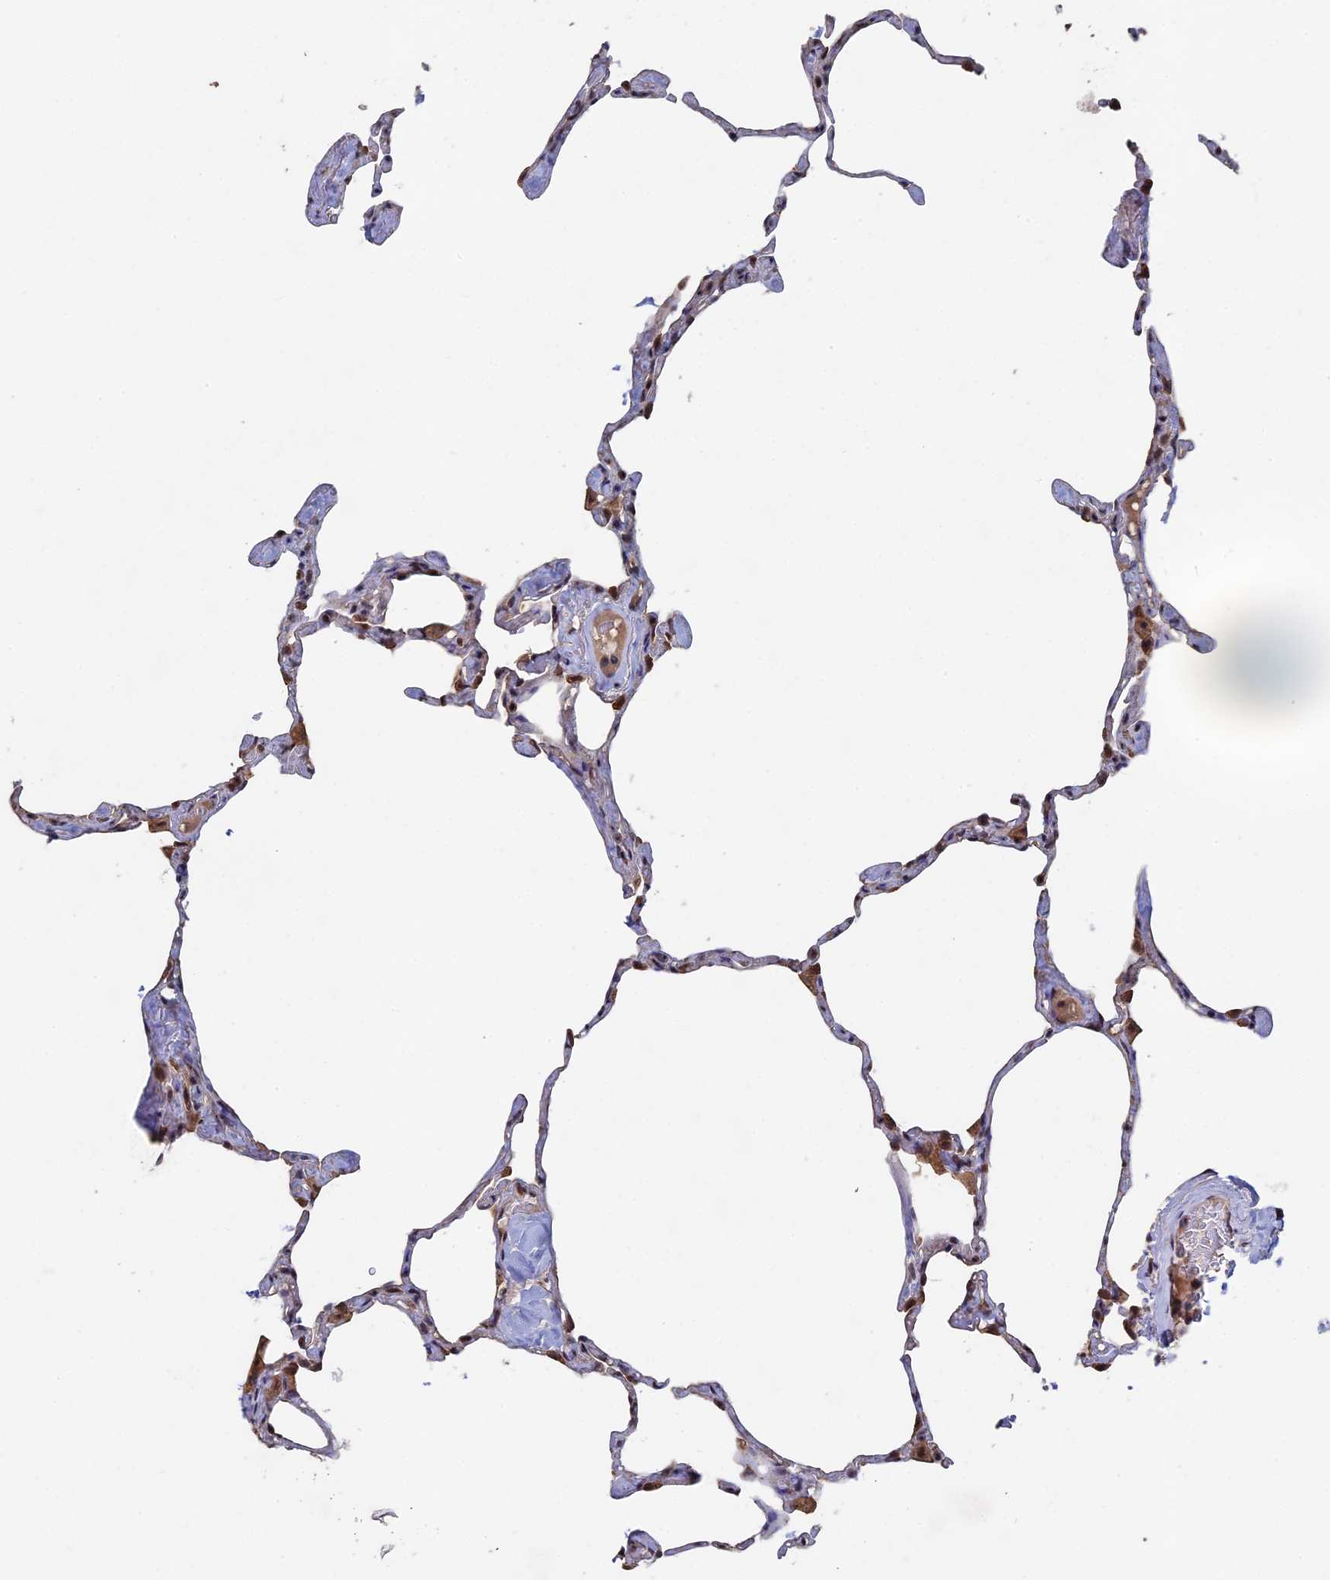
{"staining": {"intensity": "weak", "quantity": "25%-75%", "location": "cytoplasmic/membranous,nuclear"}, "tissue": "lung", "cell_type": "Alveolar cells", "image_type": "normal", "snomed": [{"axis": "morphology", "description": "Normal tissue, NOS"}, {"axis": "topography", "description": "Lung"}], "caption": "Brown immunohistochemical staining in unremarkable lung reveals weak cytoplasmic/membranous,nuclear positivity in about 25%-75% of alveolar cells. Ihc stains the protein in brown and the nuclei are stained blue.", "gene": "KIAA1328", "patient": {"sex": "male", "age": 65}}